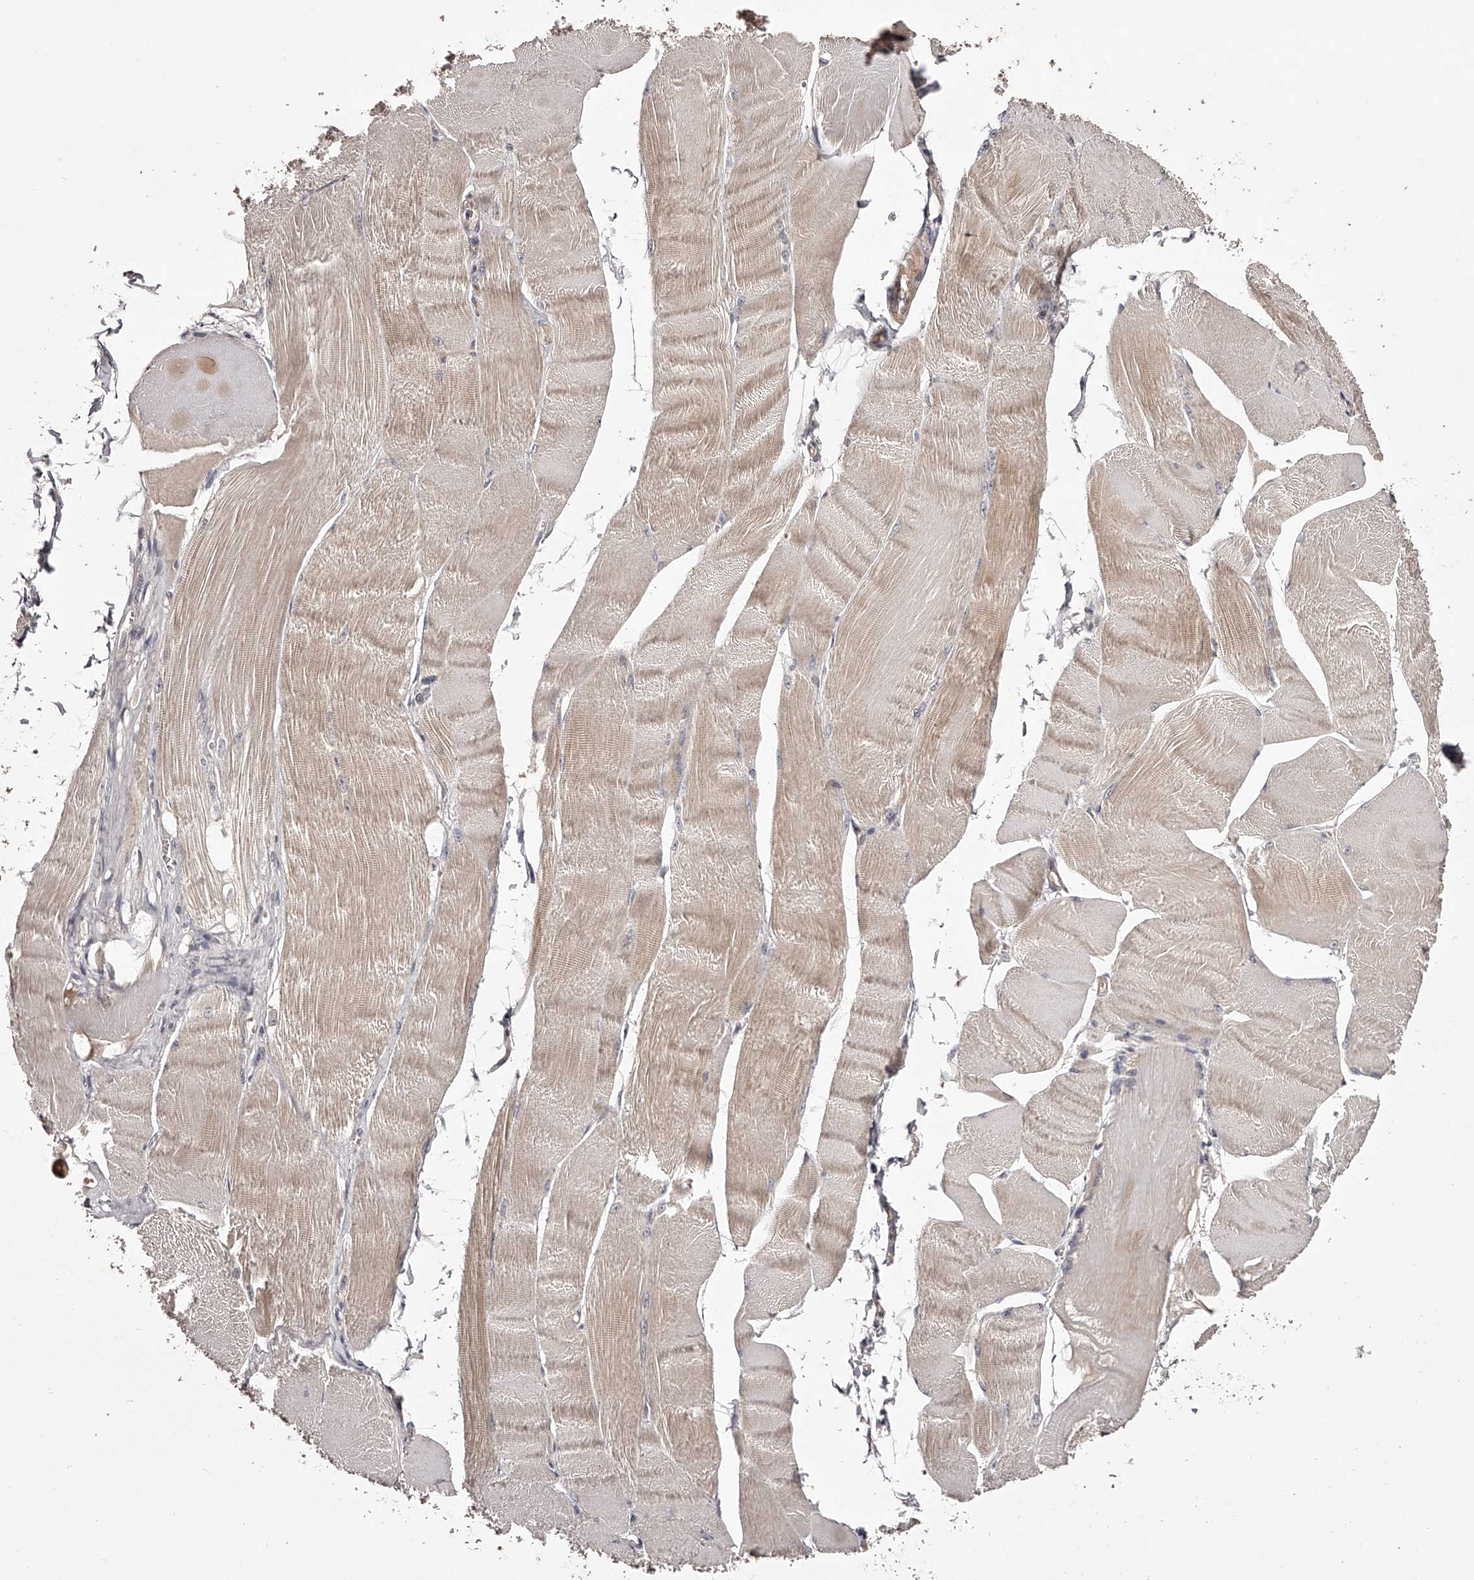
{"staining": {"intensity": "weak", "quantity": "25%-75%", "location": "cytoplasmic/membranous"}, "tissue": "skeletal muscle", "cell_type": "Myocytes", "image_type": "normal", "snomed": [{"axis": "morphology", "description": "Normal tissue, NOS"}, {"axis": "morphology", "description": "Basal cell carcinoma"}, {"axis": "topography", "description": "Skeletal muscle"}], "caption": "IHC micrograph of benign skeletal muscle: skeletal muscle stained using immunohistochemistry (IHC) displays low levels of weak protein expression localized specifically in the cytoplasmic/membranous of myocytes, appearing as a cytoplasmic/membranous brown color.", "gene": "ODF2L", "patient": {"sex": "female", "age": 64}}